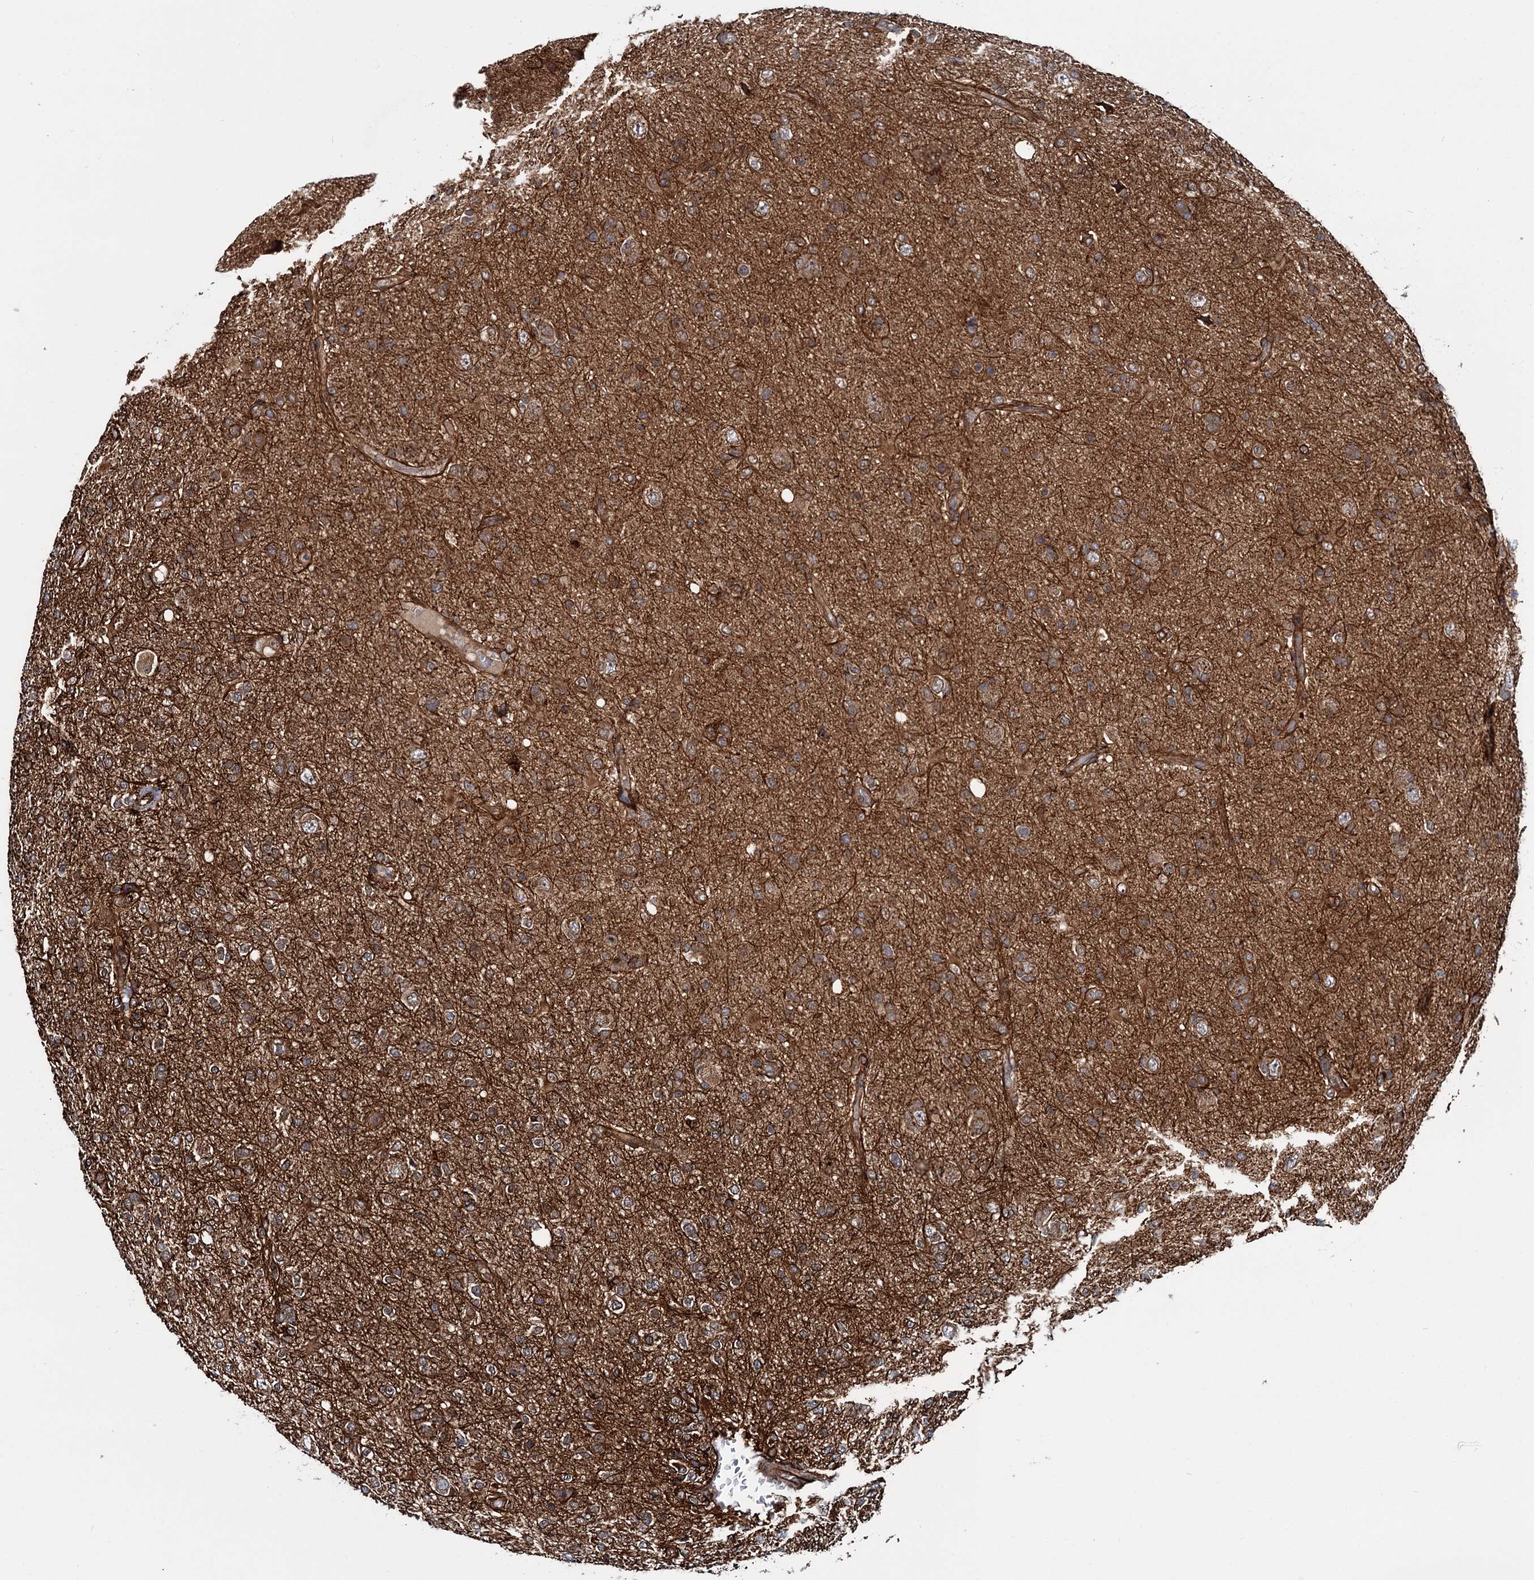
{"staining": {"intensity": "moderate", "quantity": ">75%", "location": "cytoplasmic/membranous"}, "tissue": "glioma", "cell_type": "Tumor cells", "image_type": "cancer", "snomed": [{"axis": "morphology", "description": "Glioma, malignant, High grade"}, {"axis": "topography", "description": "Brain"}], "caption": "Human malignant glioma (high-grade) stained for a protein (brown) demonstrates moderate cytoplasmic/membranous positive expression in about >75% of tumor cells.", "gene": "ZFYVE19", "patient": {"sex": "female", "age": 57}}